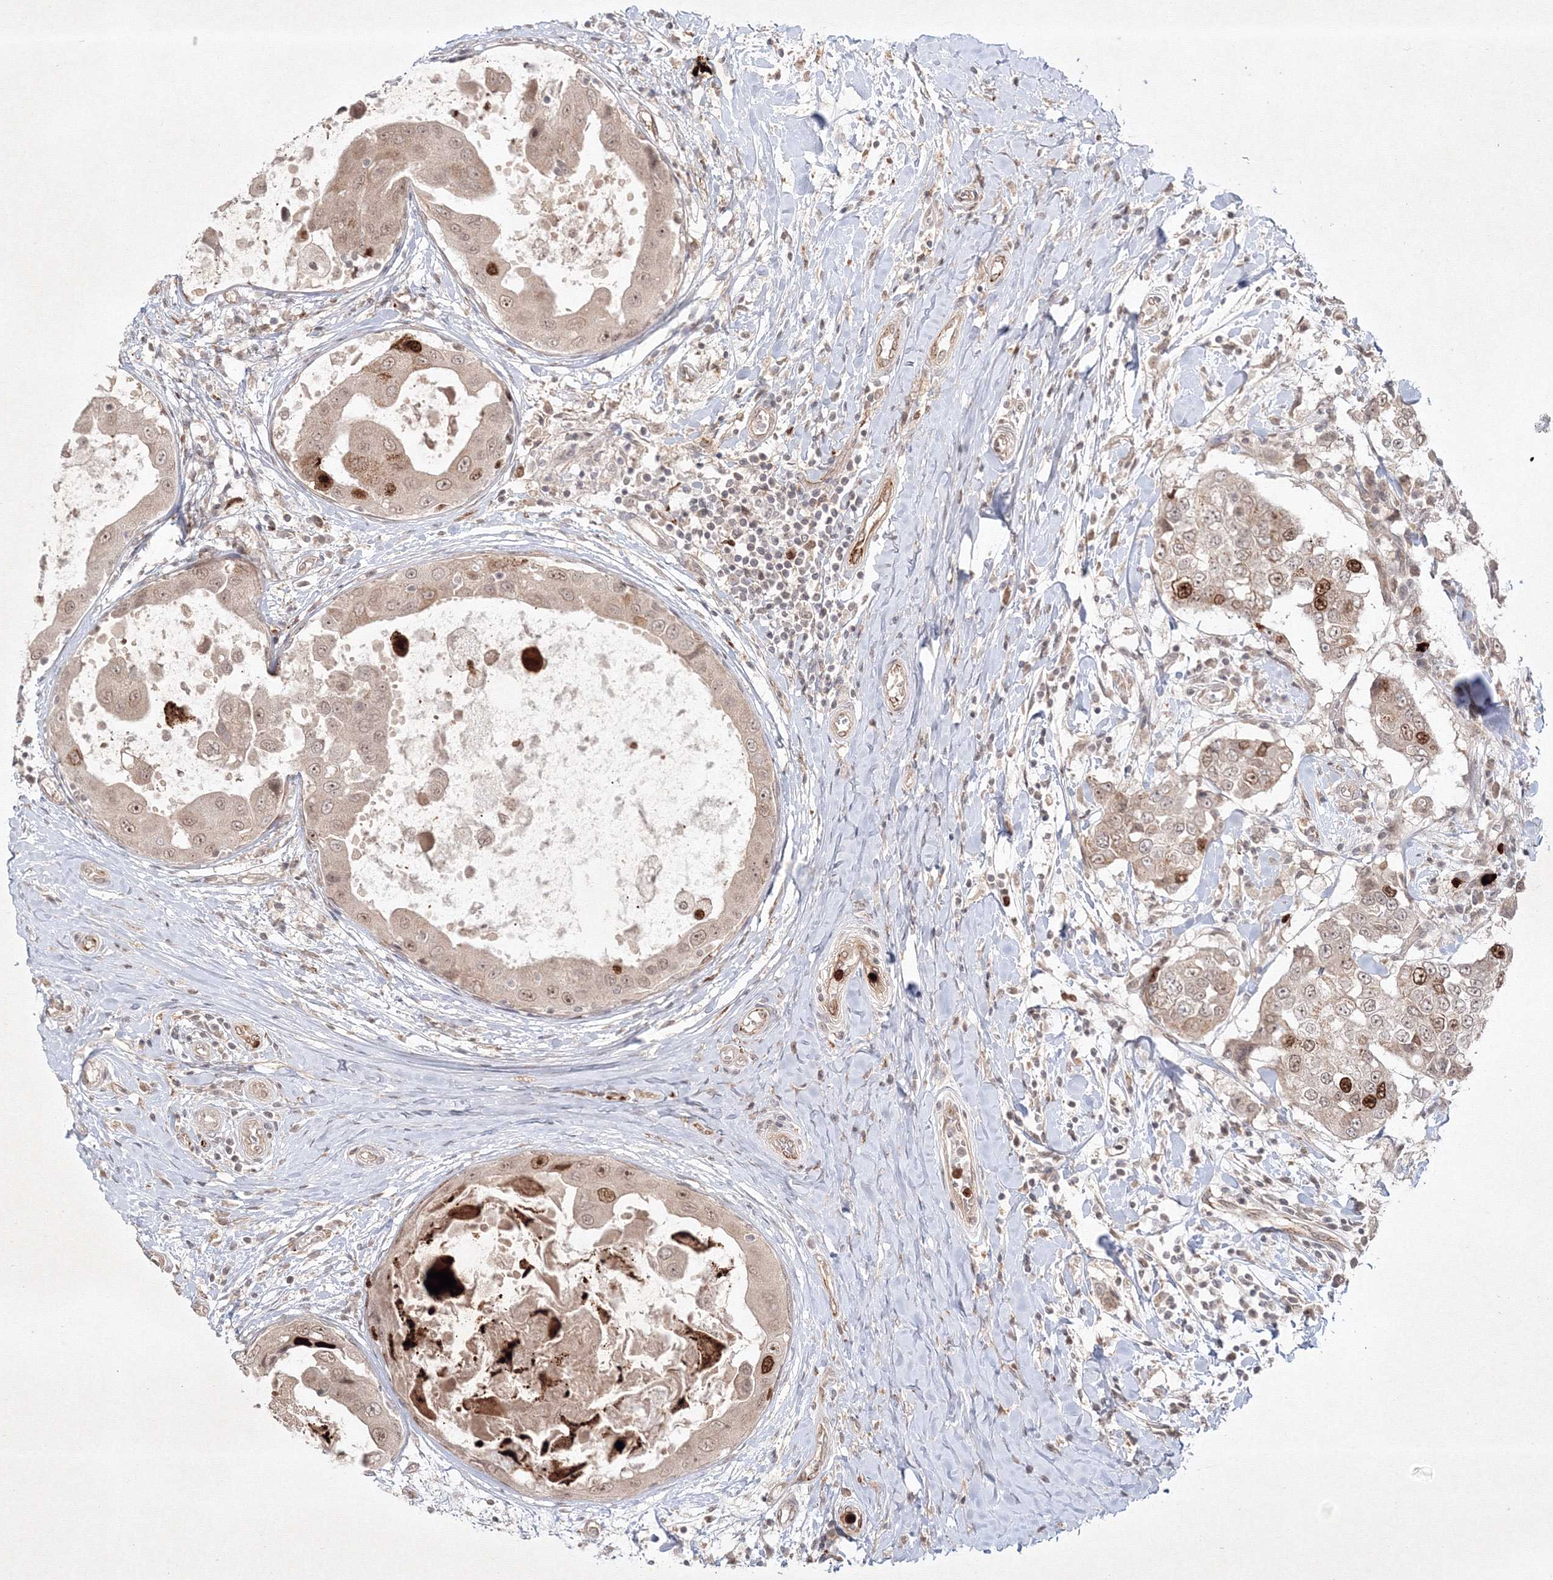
{"staining": {"intensity": "moderate", "quantity": "25%-75%", "location": "cytoplasmic/membranous,nuclear"}, "tissue": "breast cancer", "cell_type": "Tumor cells", "image_type": "cancer", "snomed": [{"axis": "morphology", "description": "Duct carcinoma"}, {"axis": "topography", "description": "Breast"}], "caption": "A brown stain shows moderate cytoplasmic/membranous and nuclear positivity of a protein in breast cancer (invasive ductal carcinoma) tumor cells. The protein of interest is stained brown, and the nuclei are stained in blue (DAB IHC with brightfield microscopy, high magnification).", "gene": "KIF20A", "patient": {"sex": "female", "age": 27}}